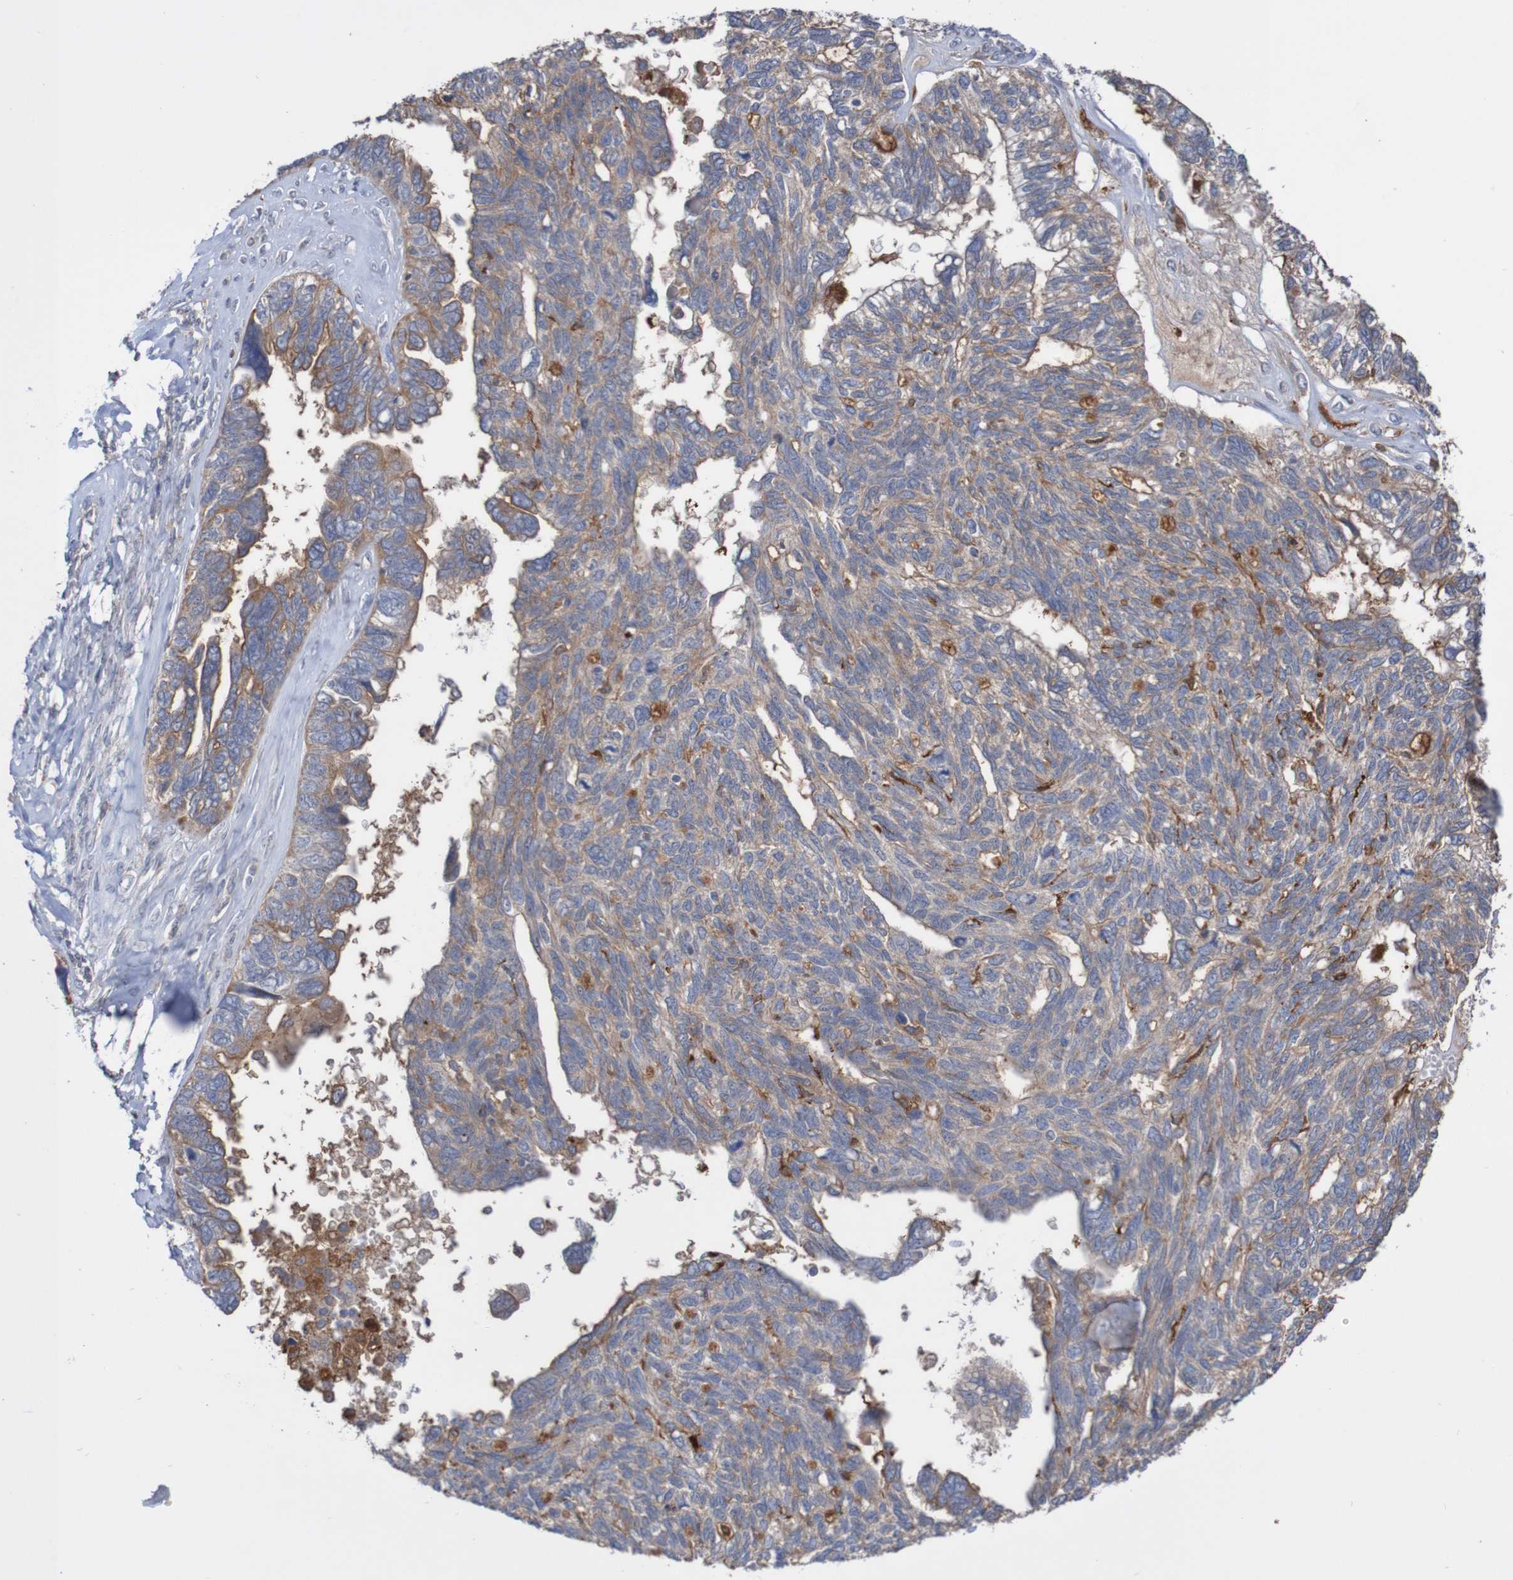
{"staining": {"intensity": "weak", "quantity": ">75%", "location": "cytoplasmic/membranous,nuclear"}, "tissue": "ovarian cancer", "cell_type": "Tumor cells", "image_type": "cancer", "snomed": [{"axis": "morphology", "description": "Cystadenocarcinoma, serous, NOS"}, {"axis": "topography", "description": "Ovary"}], "caption": "Serous cystadenocarcinoma (ovarian) stained with immunohistochemistry (IHC) exhibits weak cytoplasmic/membranous and nuclear positivity in about >75% of tumor cells.", "gene": "PHYH", "patient": {"sex": "female", "age": 79}}